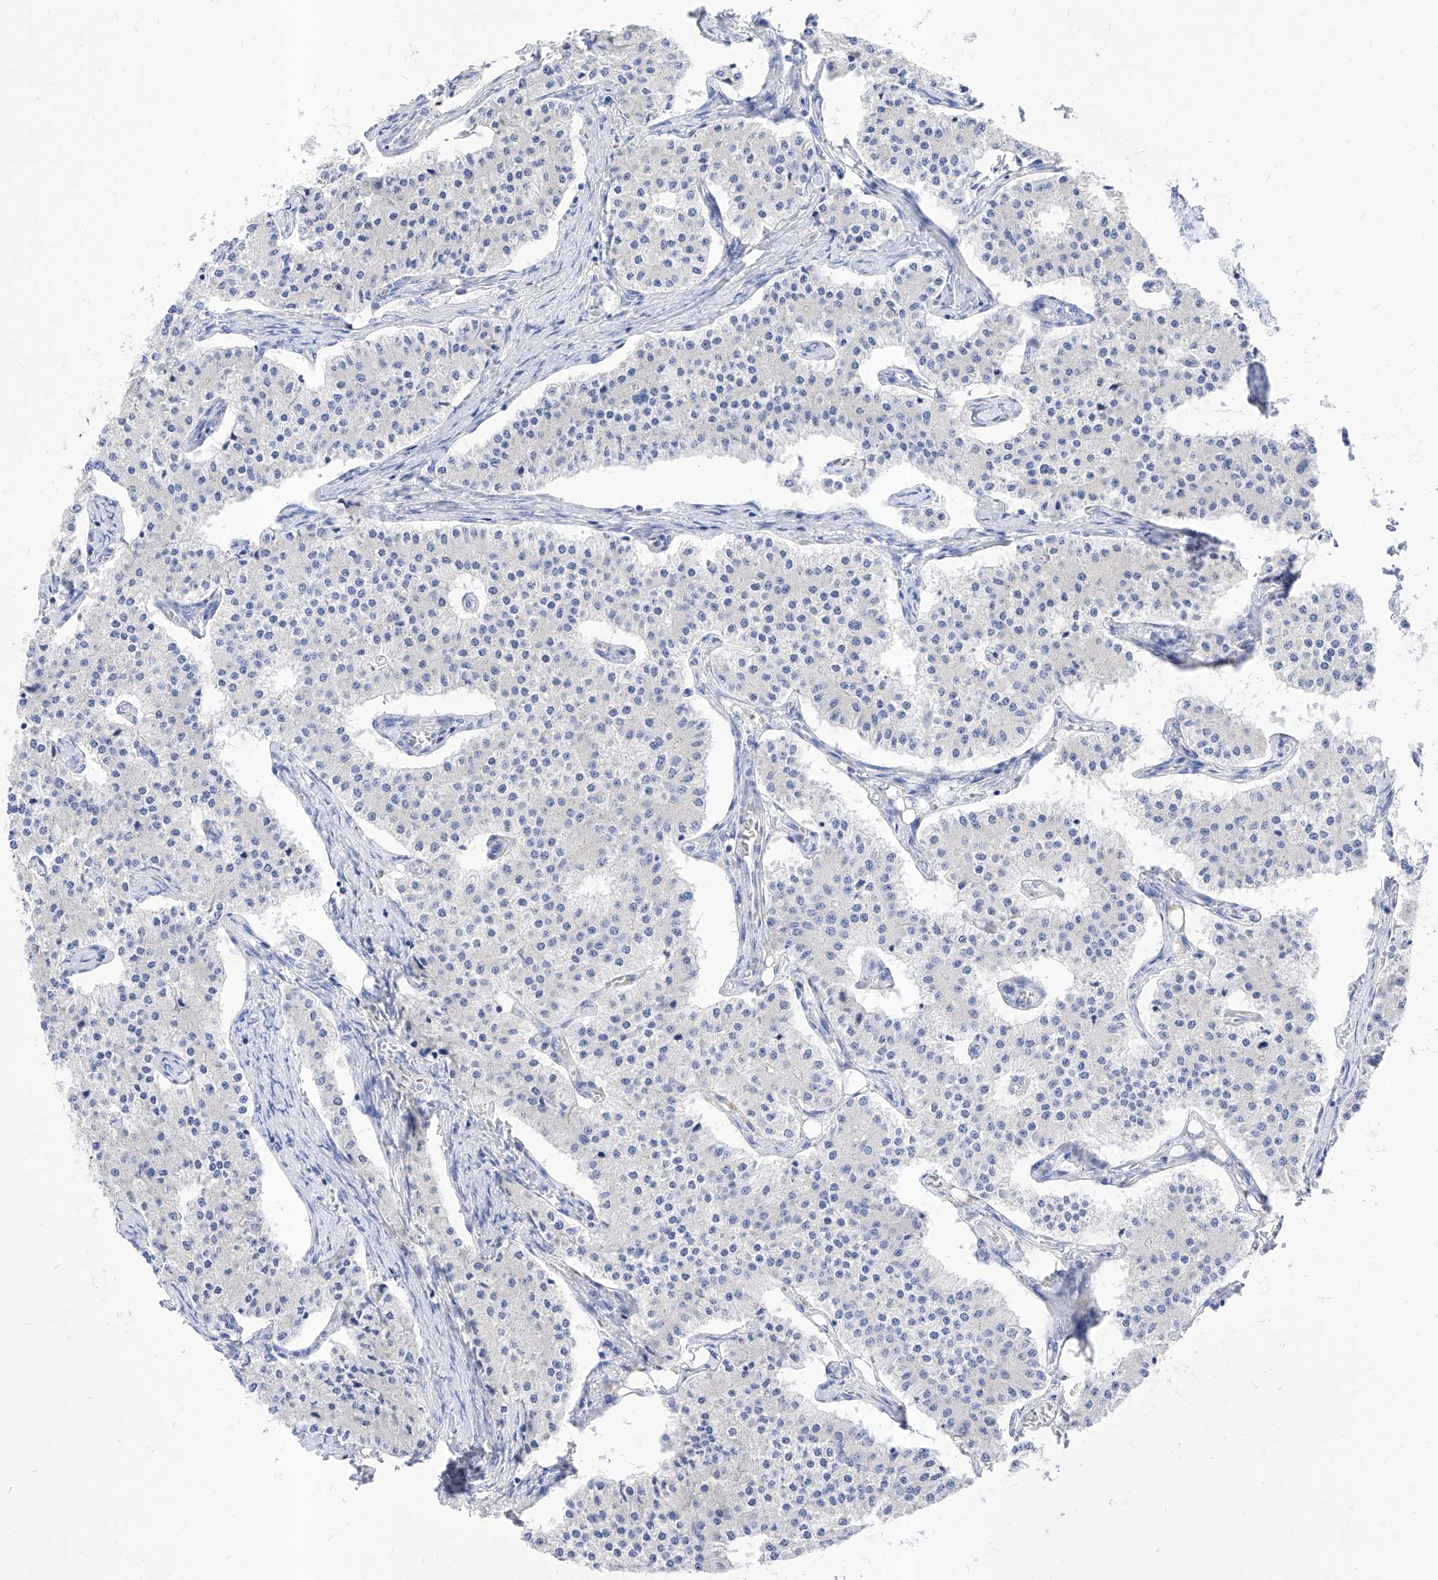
{"staining": {"intensity": "negative", "quantity": "none", "location": "none"}, "tissue": "carcinoid", "cell_type": "Tumor cells", "image_type": "cancer", "snomed": [{"axis": "morphology", "description": "Carcinoid, malignant, NOS"}, {"axis": "topography", "description": "Colon"}], "caption": "Human carcinoid (malignant) stained for a protein using IHC demonstrates no staining in tumor cells.", "gene": "VAX1", "patient": {"sex": "female", "age": 52}}